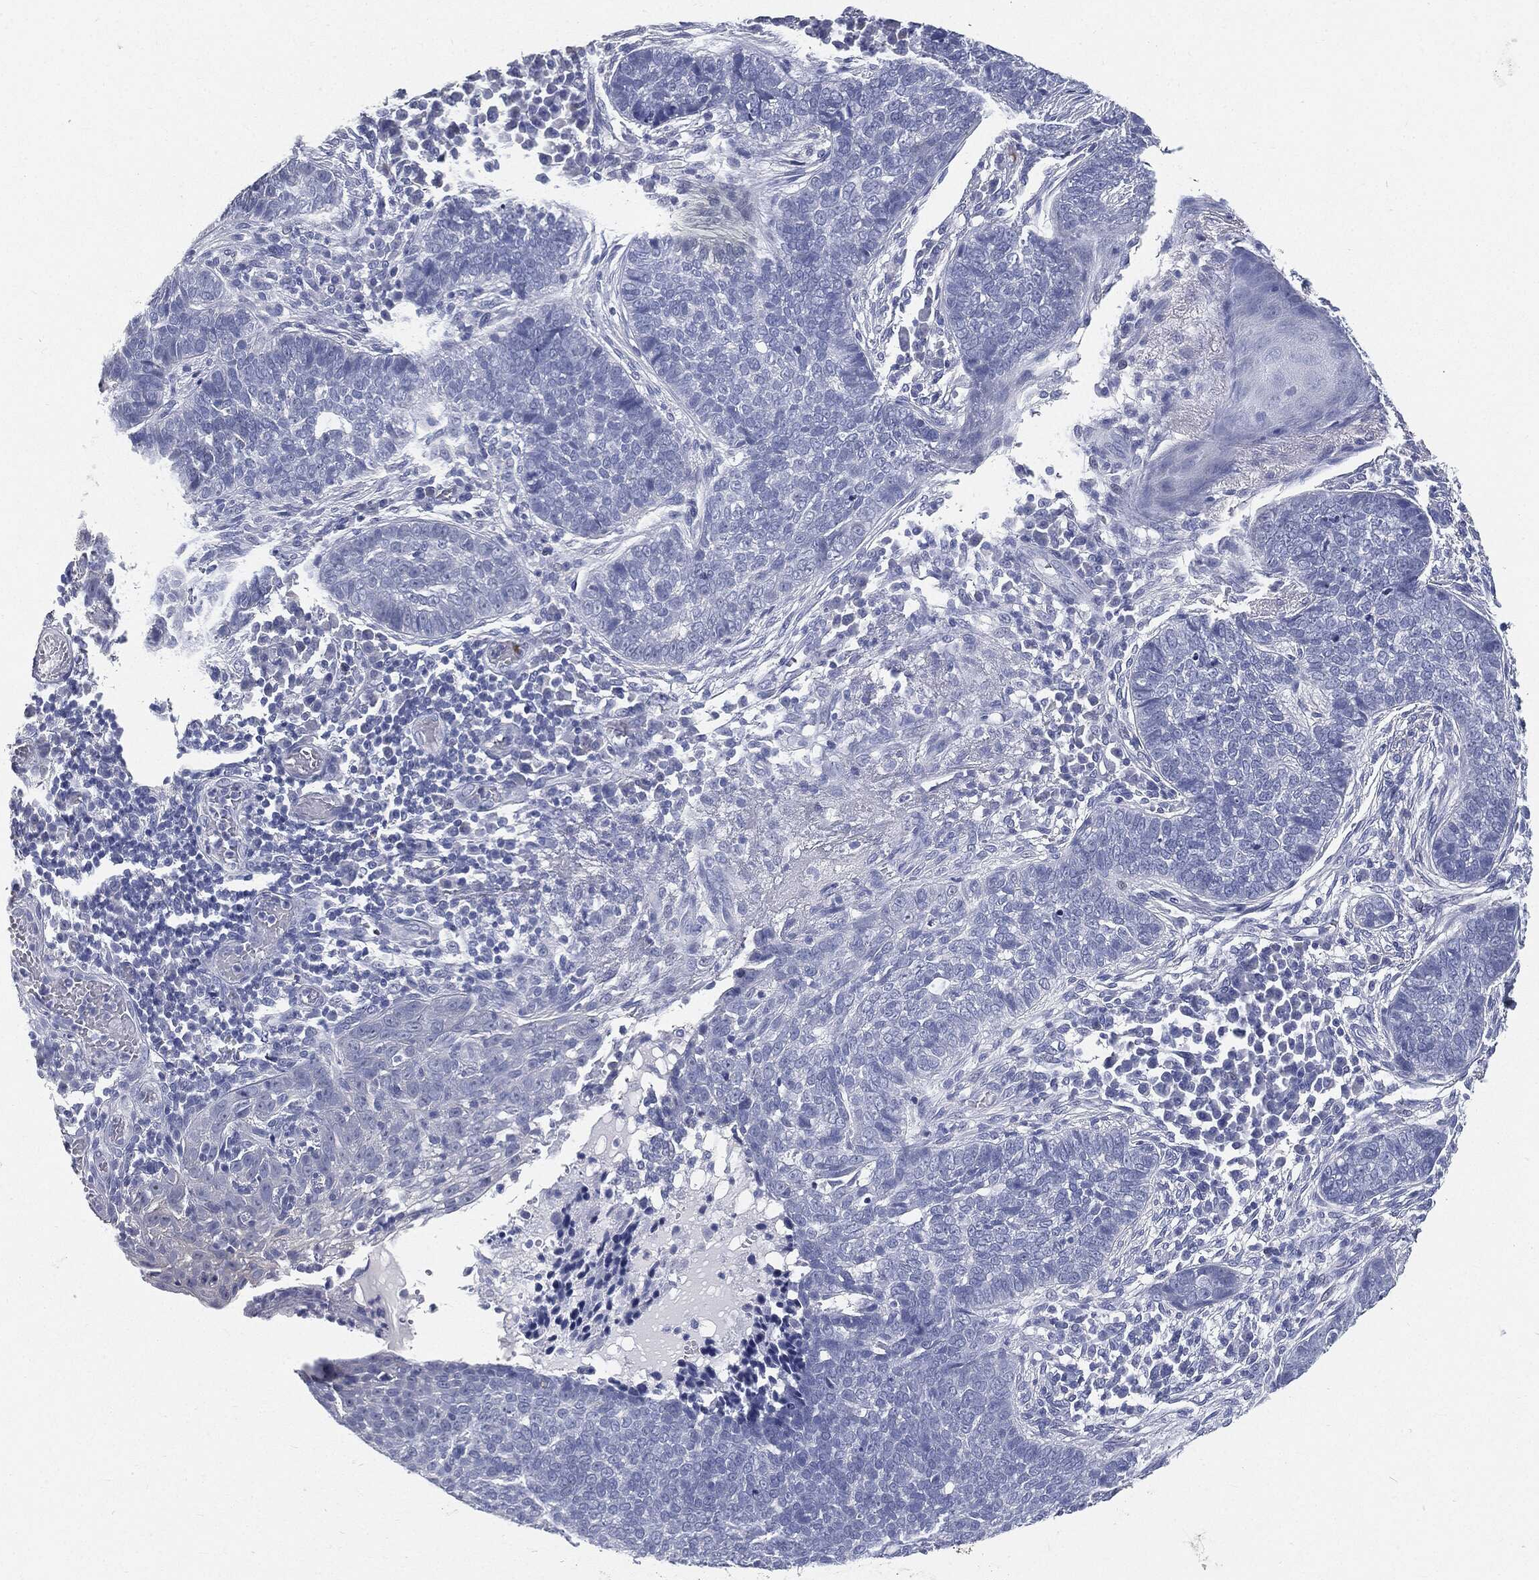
{"staining": {"intensity": "negative", "quantity": "none", "location": "none"}, "tissue": "skin cancer", "cell_type": "Tumor cells", "image_type": "cancer", "snomed": [{"axis": "morphology", "description": "Basal cell carcinoma"}, {"axis": "topography", "description": "Skin"}], "caption": "This is an immunohistochemistry micrograph of skin basal cell carcinoma. There is no expression in tumor cells.", "gene": "CUZD1", "patient": {"sex": "female", "age": 69}}